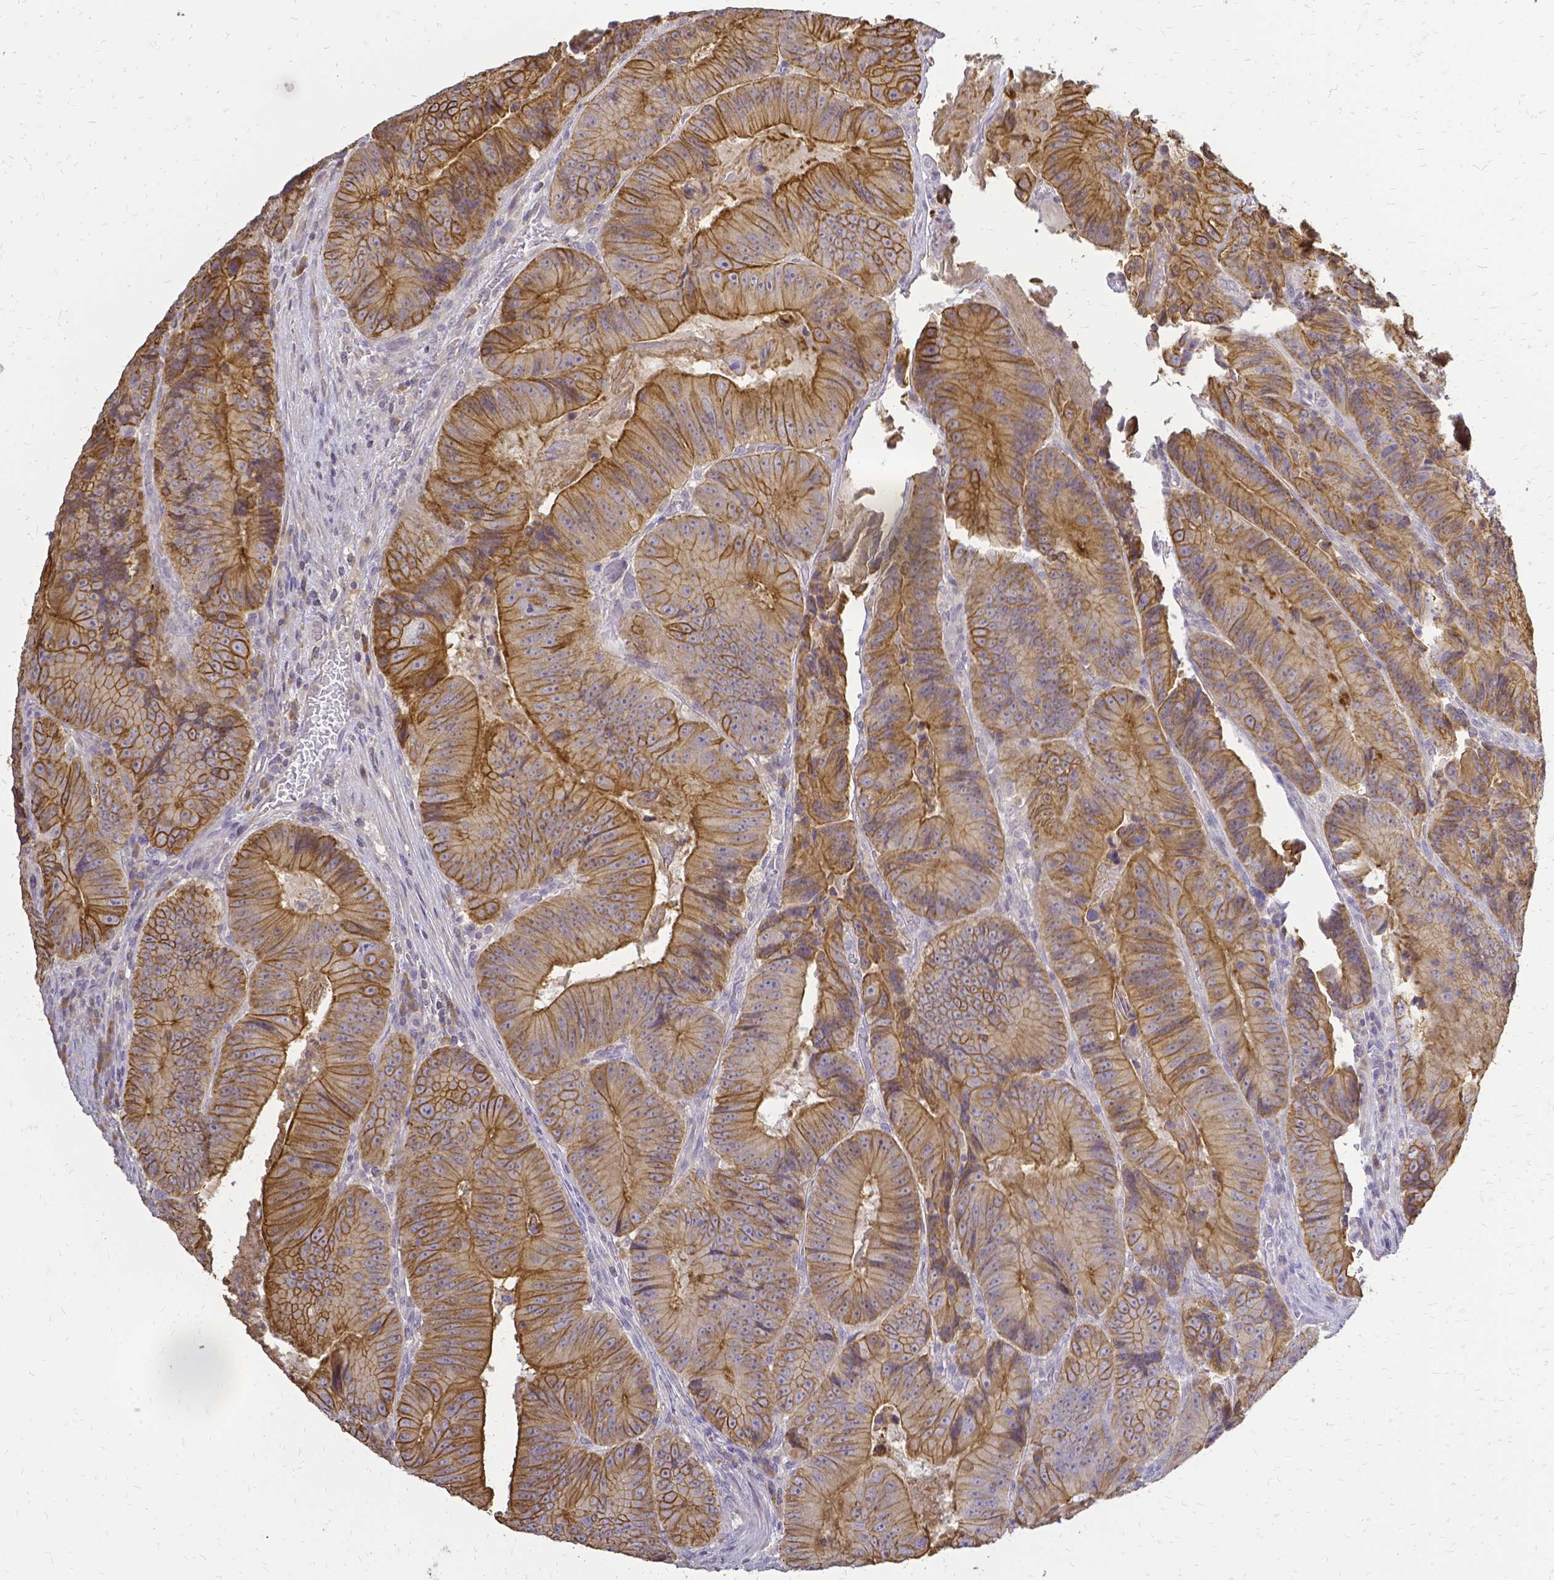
{"staining": {"intensity": "moderate", "quantity": ">75%", "location": "cytoplasmic/membranous"}, "tissue": "colorectal cancer", "cell_type": "Tumor cells", "image_type": "cancer", "snomed": [{"axis": "morphology", "description": "Adenocarcinoma, NOS"}, {"axis": "topography", "description": "Colon"}], "caption": "The micrograph demonstrates immunohistochemical staining of colorectal adenocarcinoma. There is moderate cytoplasmic/membranous expression is identified in approximately >75% of tumor cells.", "gene": "CIB1", "patient": {"sex": "female", "age": 86}}